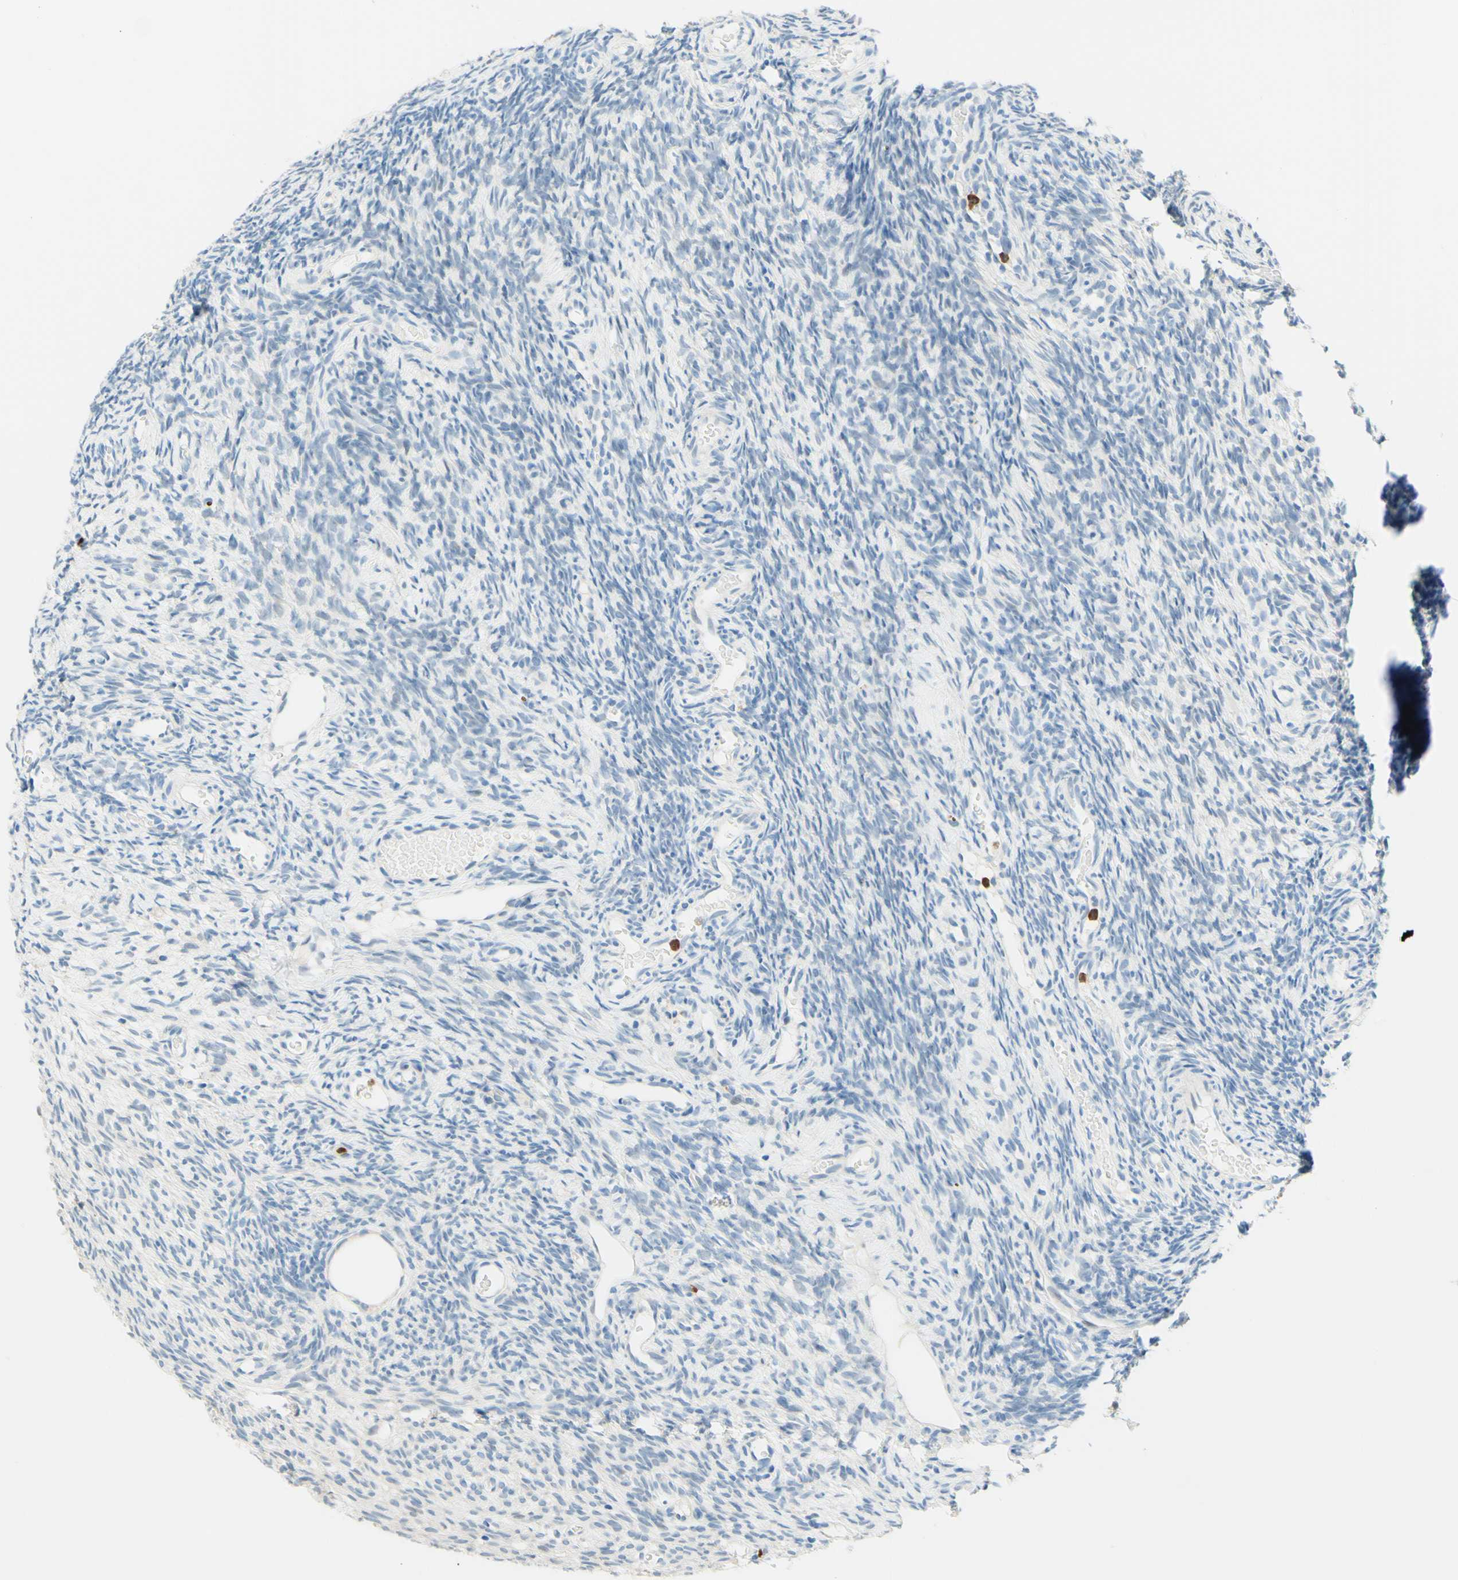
{"staining": {"intensity": "negative", "quantity": "none", "location": "none"}, "tissue": "ovary", "cell_type": "Ovarian stroma cells", "image_type": "normal", "snomed": [{"axis": "morphology", "description": "Normal tissue, NOS"}, {"axis": "topography", "description": "Ovary"}], "caption": "The micrograph demonstrates no staining of ovarian stroma cells in normal ovary.", "gene": "TREM2", "patient": {"sex": "female", "age": 35}}